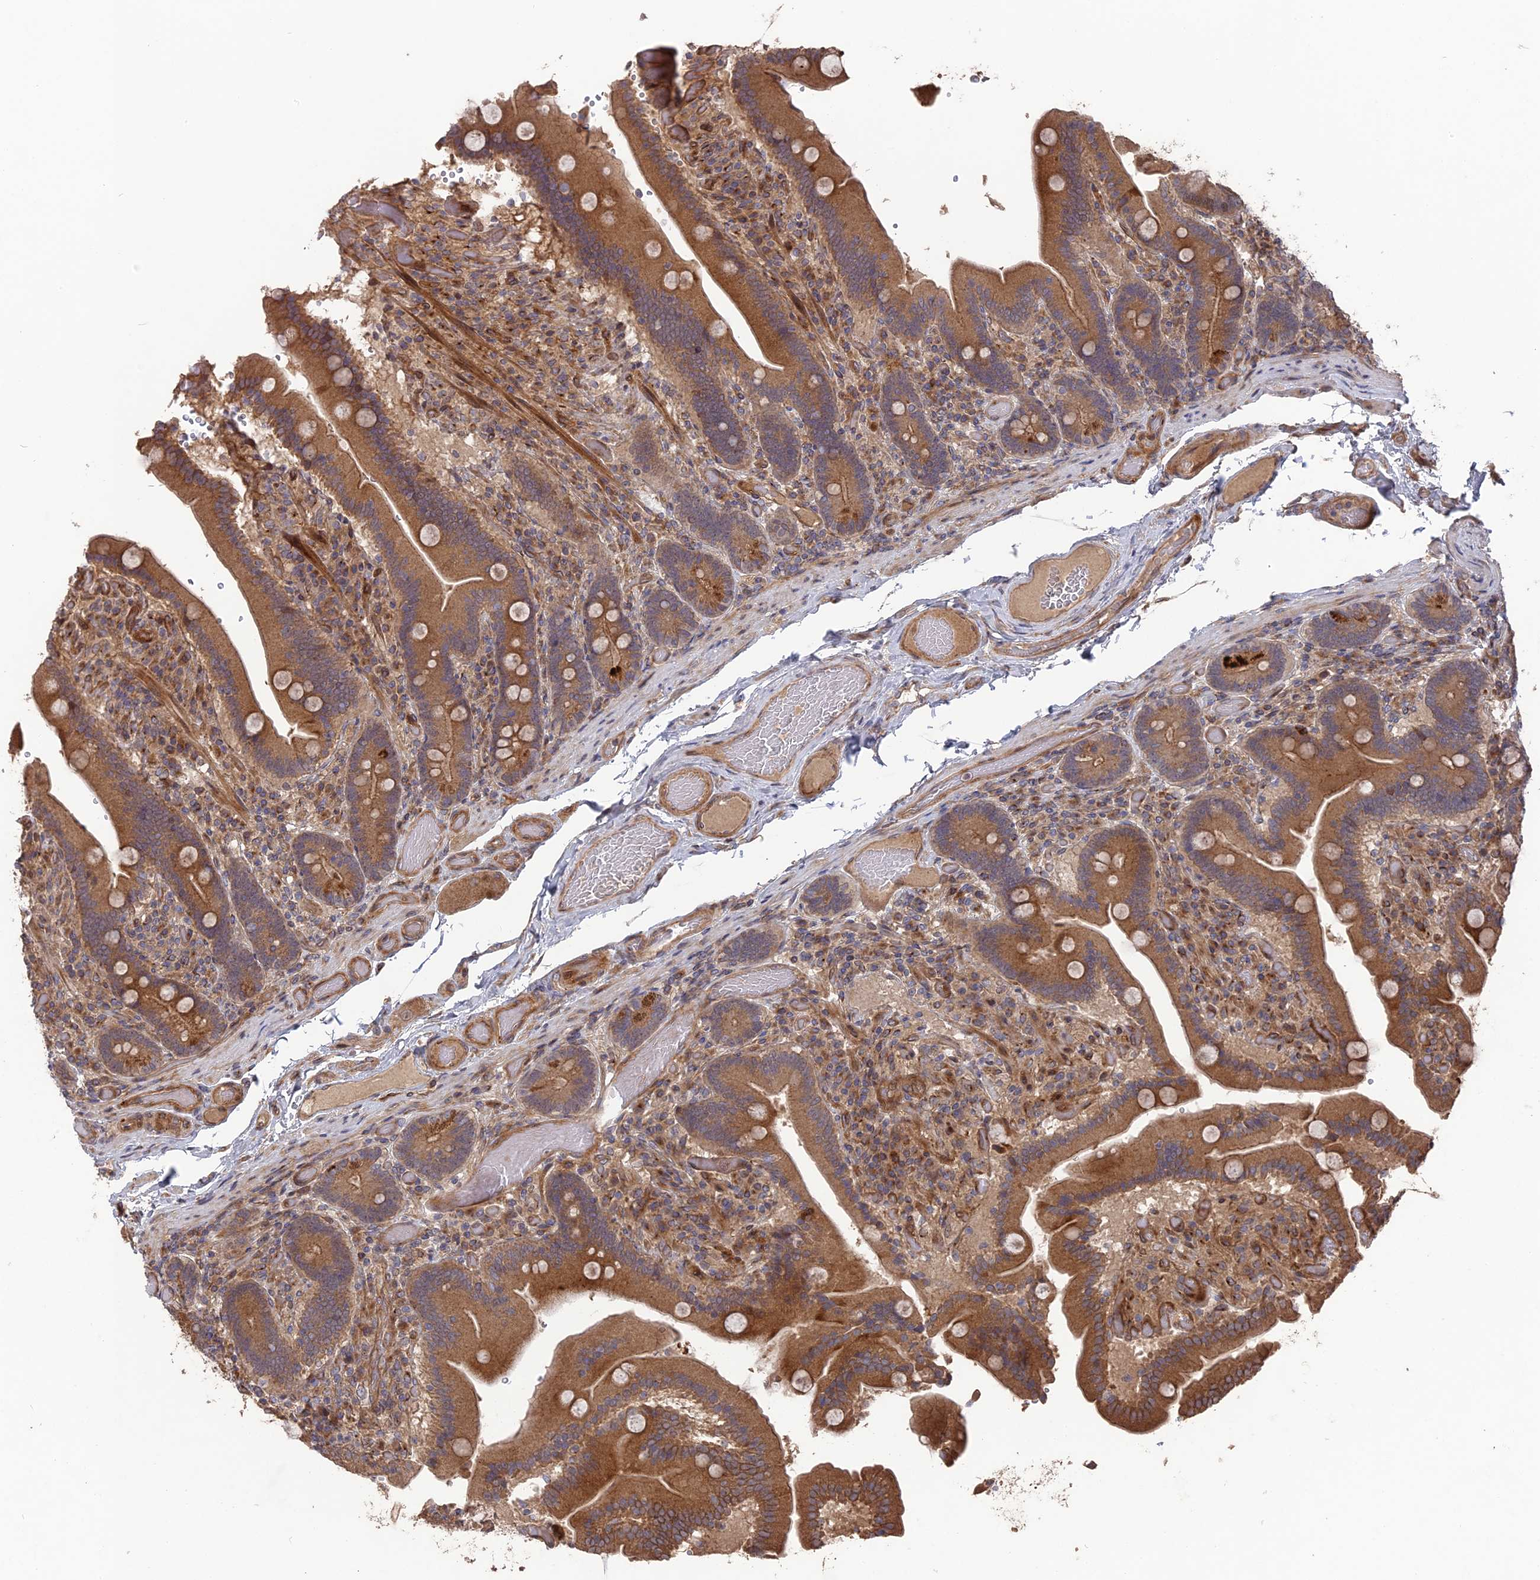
{"staining": {"intensity": "strong", "quantity": ">75%", "location": "cytoplasmic/membranous"}, "tissue": "duodenum", "cell_type": "Glandular cells", "image_type": "normal", "snomed": [{"axis": "morphology", "description": "Normal tissue, NOS"}, {"axis": "topography", "description": "Duodenum"}], "caption": "The immunohistochemical stain highlights strong cytoplasmic/membranous staining in glandular cells of unremarkable duodenum.", "gene": "DEF8", "patient": {"sex": "female", "age": 62}}